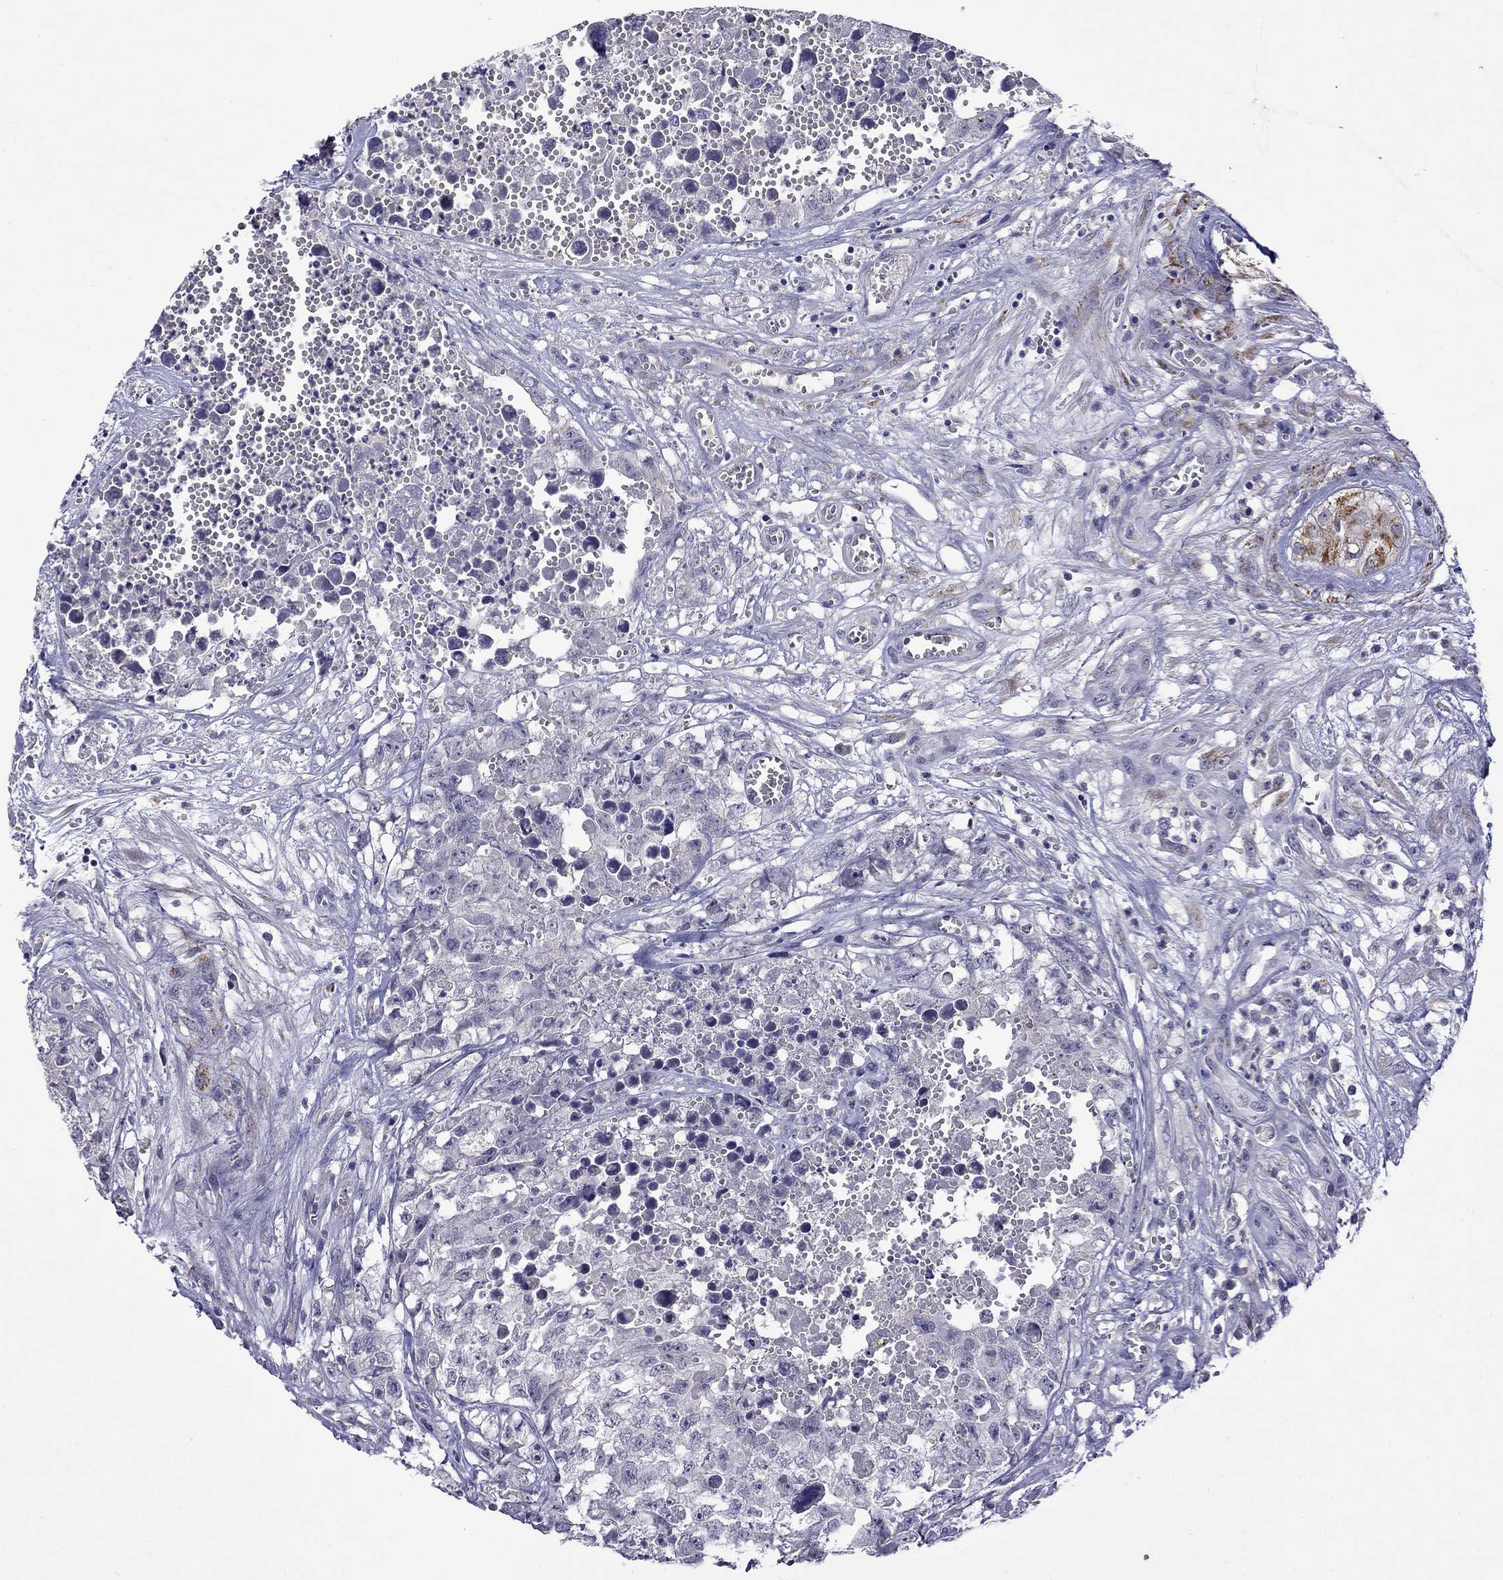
{"staining": {"intensity": "negative", "quantity": "none", "location": "none"}, "tissue": "testis cancer", "cell_type": "Tumor cells", "image_type": "cancer", "snomed": [{"axis": "morphology", "description": "Seminoma, NOS"}, {"axis": "morphology", "description": "Carcinoma, Embryonal, NOS"}, {"axis": "topography", "description": "Testis"}], "caption": "High power microscopy micrograph of an immunohistochemistry photomicrograph of testis cancer, revealing no significant staining in tumor cells.", "gene": "STAR", "patient": {"sex": "male", "age": 22}}